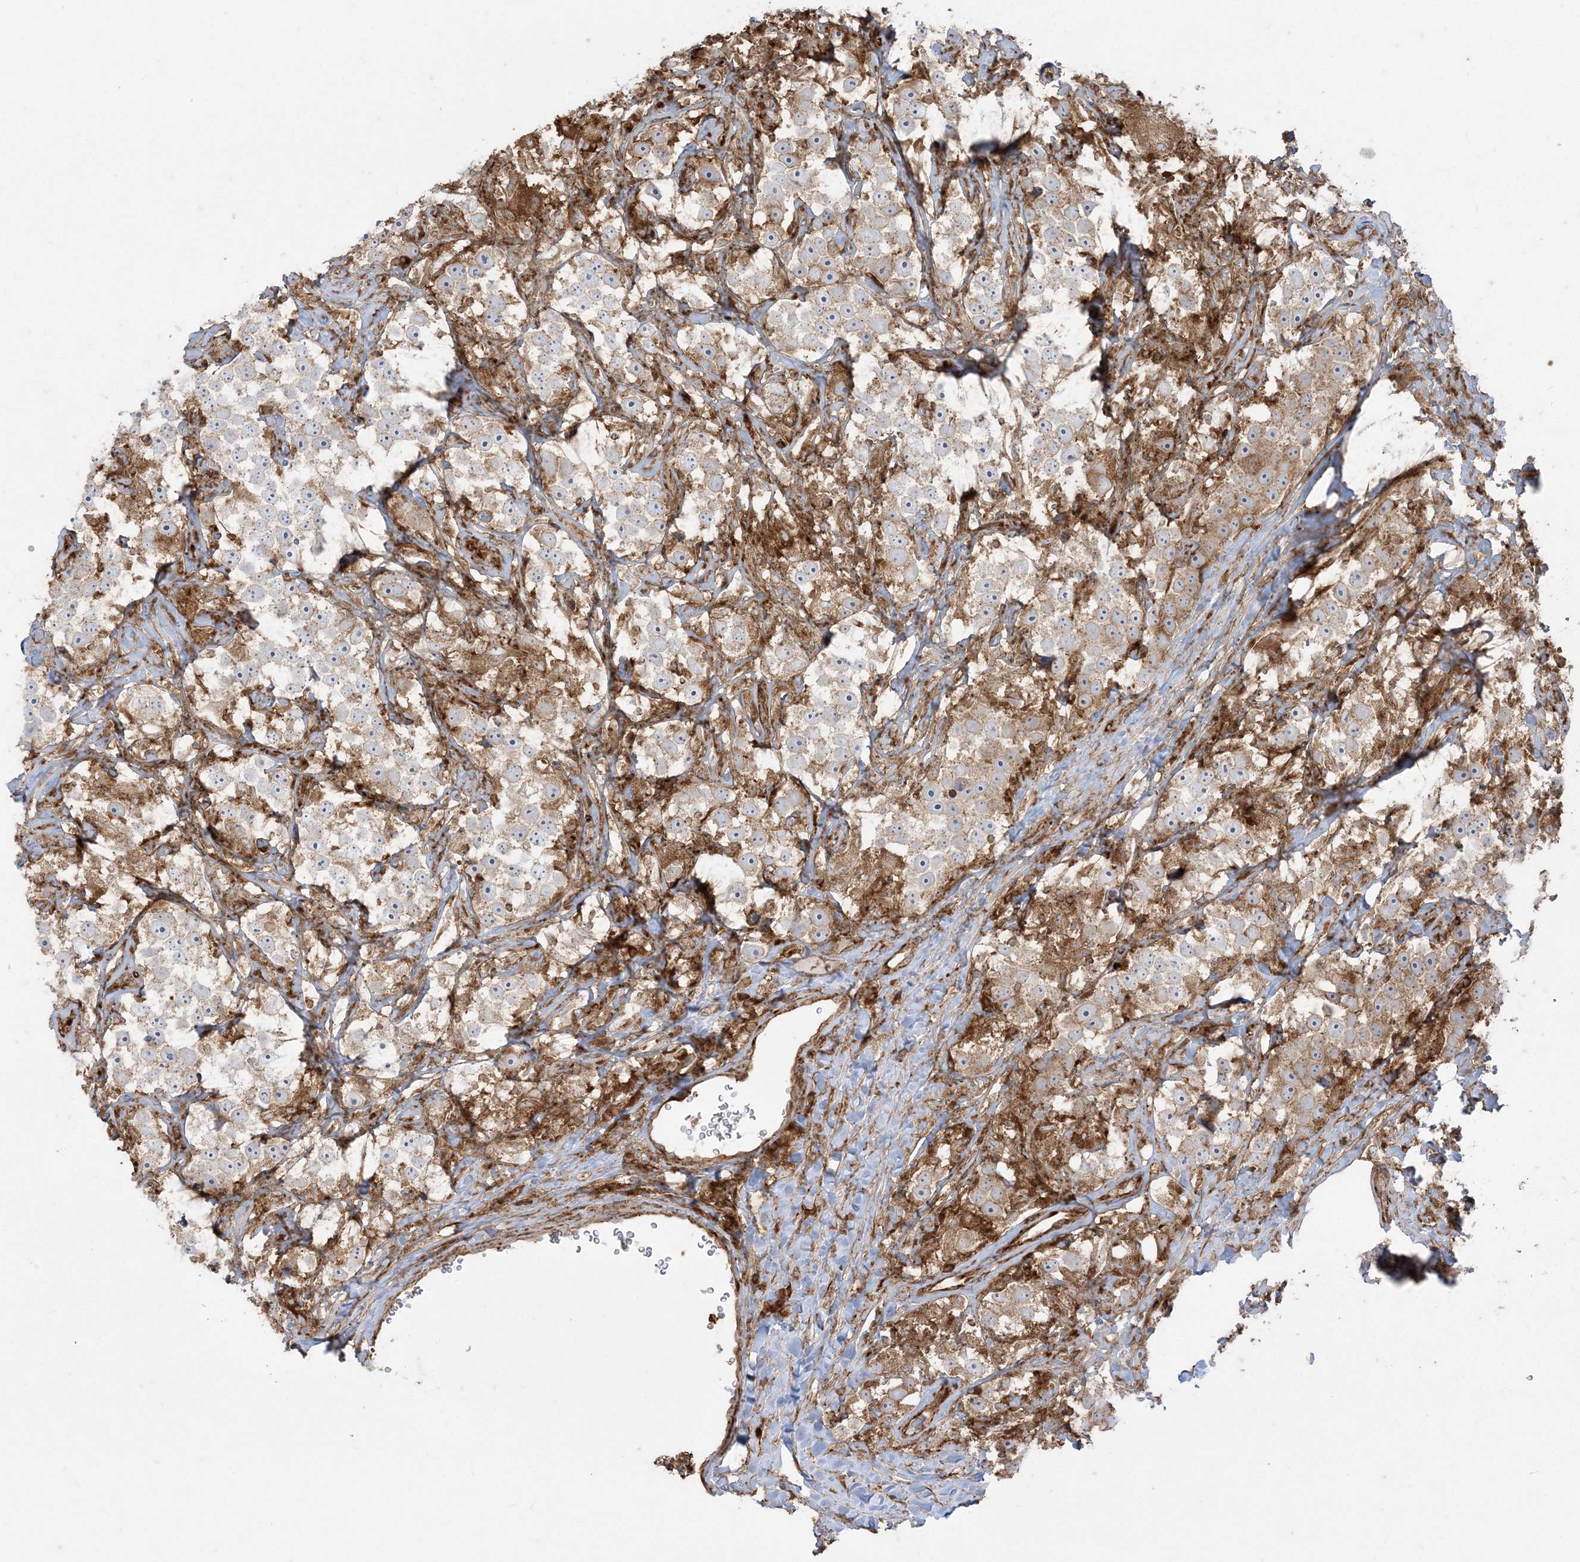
{"staining": {"intensity": "moderate", "quantity": "25%-75%", "location": "cytoplasmic/membranous"}, "tissue": "testis cancer", "cell_type": "Tumor cells", "image_type": "cancer", "snomed": [{"axis": "morphology", "description": "Seminoma, NOS"}, {"axis": "topography", "description": "Testis"}], "caption": "Protein expression analysis of testis cancer (seminoma) displays moderate cytoplasmic/membranous positivity in about 25%-75% of tumor cells.", "gene": "DERL3", "patient": {"sex": "male", "age": 49}}